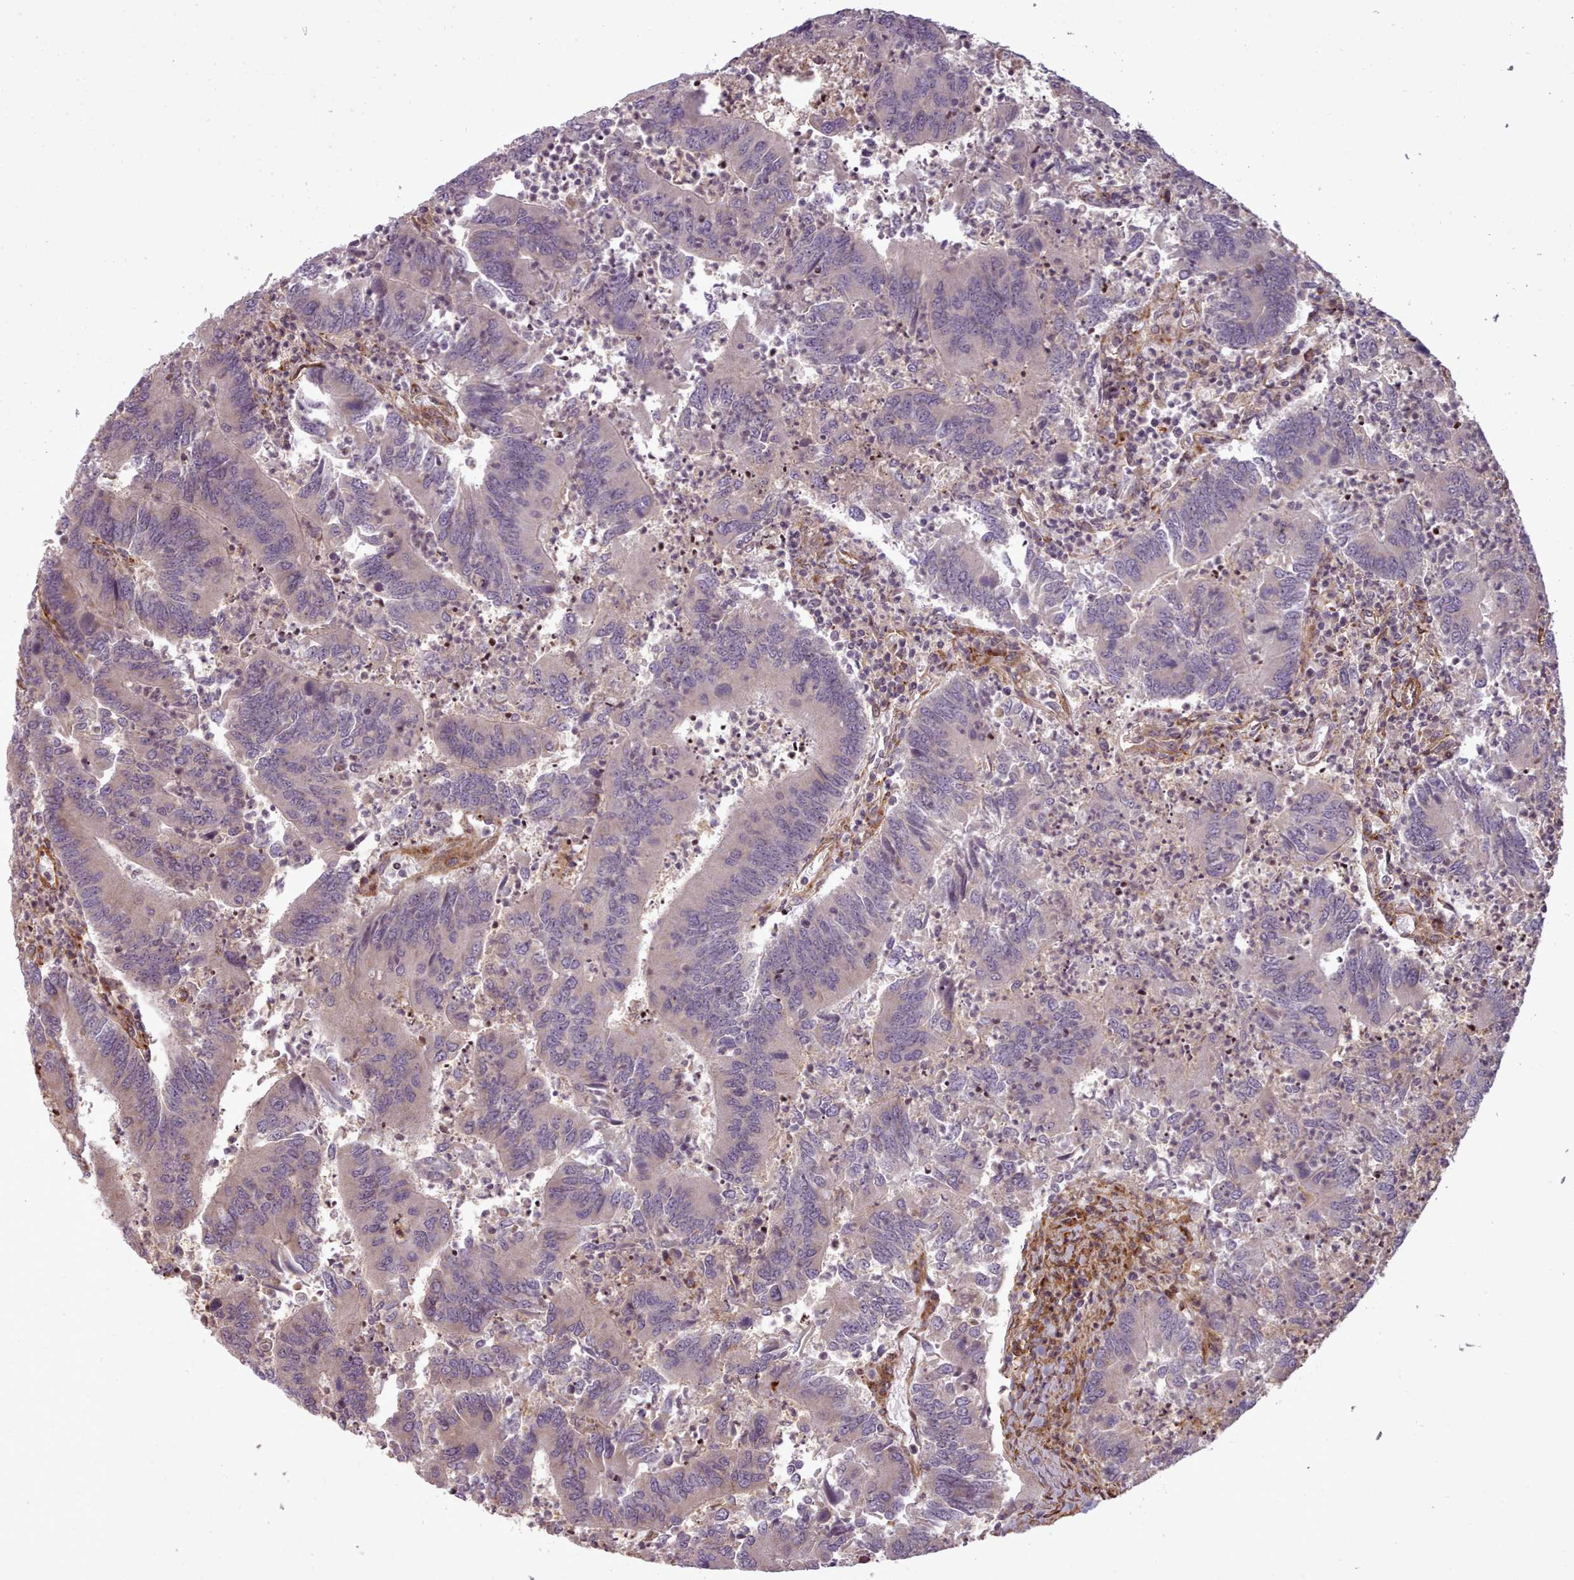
{"staining": {"intensity": "negative", "quantity": "none", "location": "none"}, "tissue": "colorectal cancer", "cell_type": "Tumor cells", "image_type": "cancer", "snomed": [{"axis": "morphology", "description": "Adenocarcinoma, NOS"}, {"axis": "topography", "description": "Colon"}], "caption": "A high-resolution histopathology image shows IHC staining of colorectal adenocarcinoma, which displays no significant expression in tumor cells.", "gene": "NLRP7", "patient": {"sex": "female", "age": 67}}